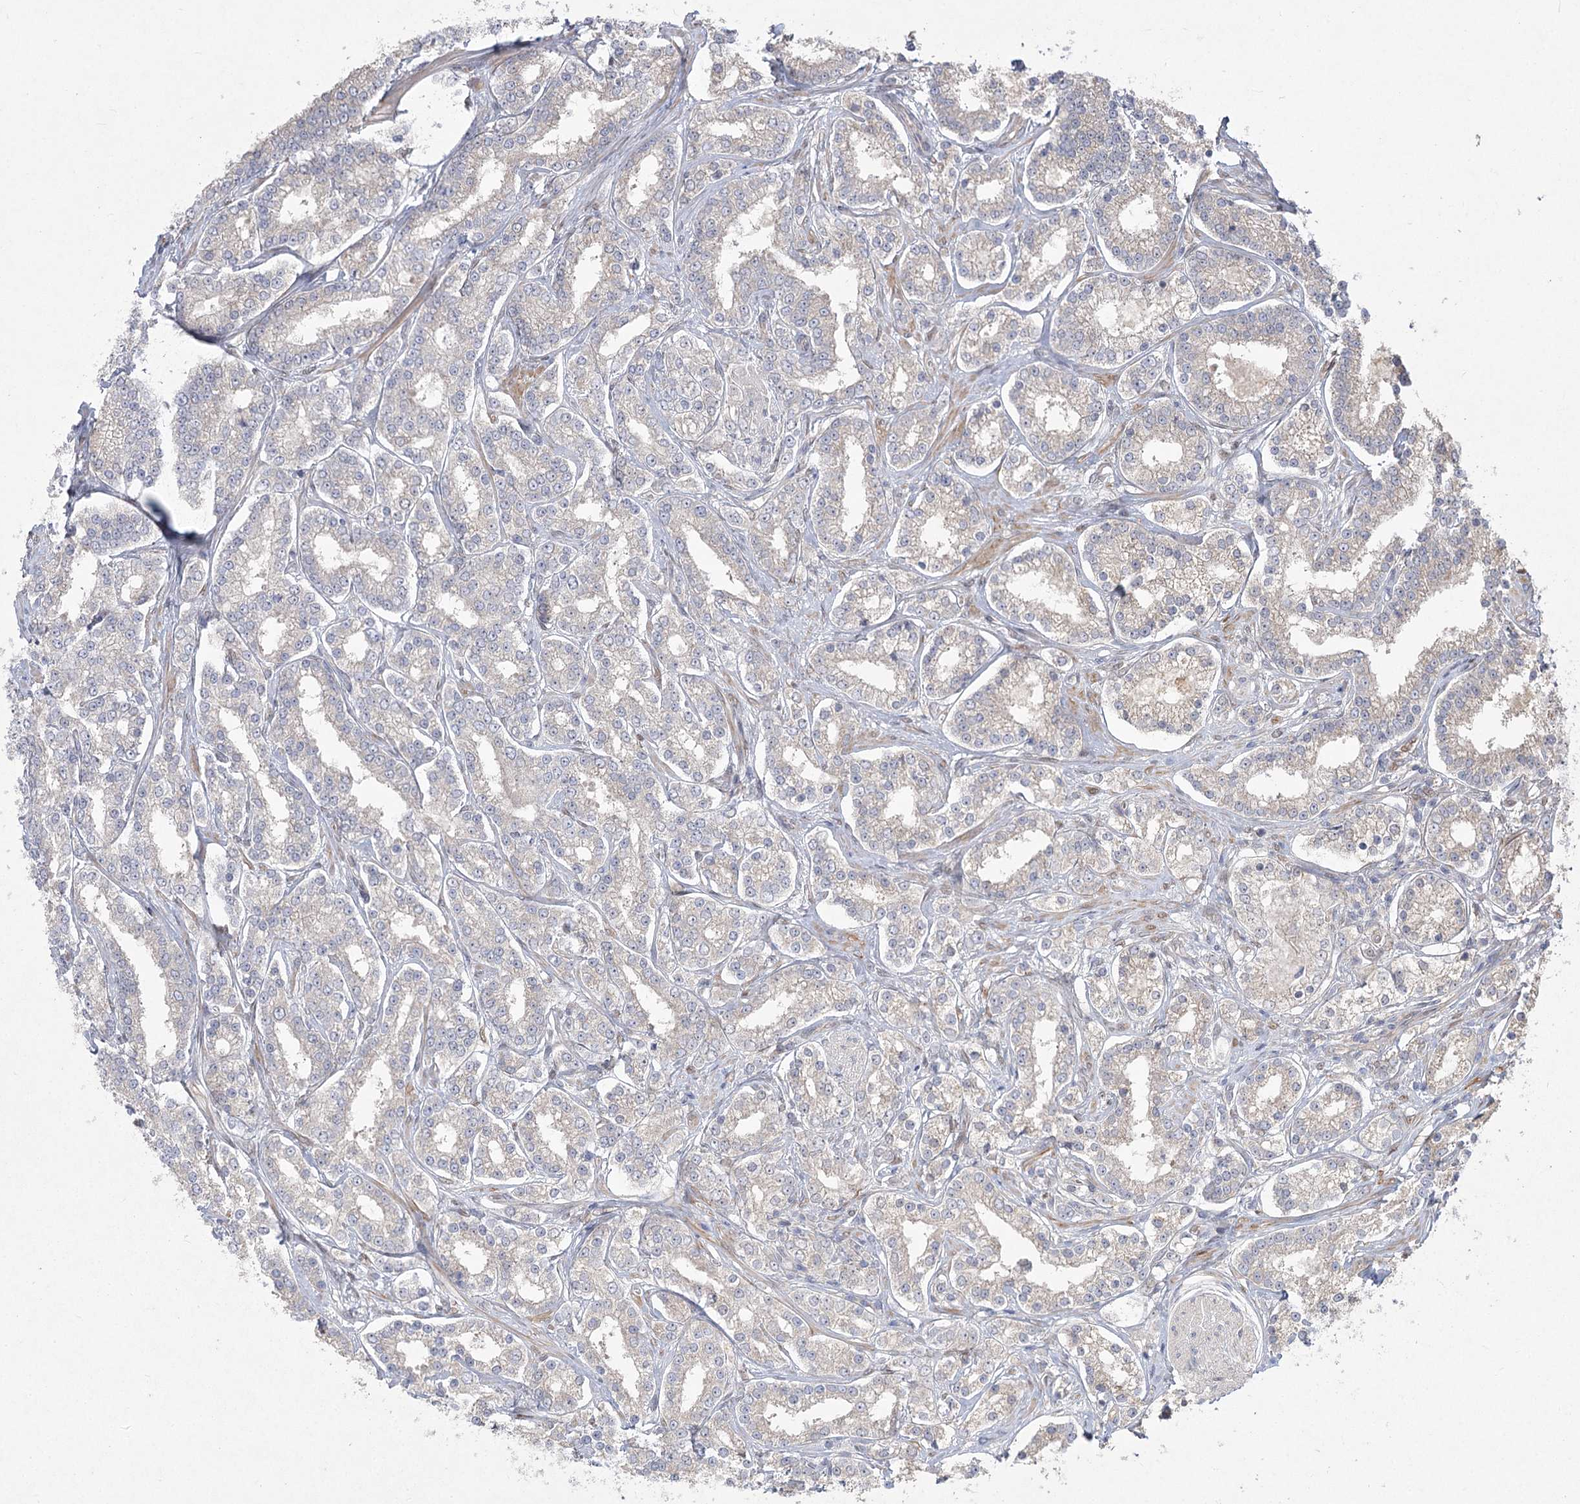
{"staining": {"intensity": "negative", "quantity": "none", "location": "none"}, "tissue": "prostate cancer", "cell_type": "Tumor cells", "image_type": "cancer", "snomed": [{"axis": "morphology", "description": "Normal tissue, NOS"}, {"axis": "morphology", "description": "Adenocarcinoma, High grade"}, {"axis": "topography", "description": "Prostate"}], "caption": "Immunohistochemistry image of neoplastic tissue: human prostate high-grade adenocarcinoma stained with DAB (3,3'-diaminobenzidine) reveals no significant protein staining in tumor cells. (Immunohistochemistry, brightfield microscopy, high magnification).", "gene": "CAMTA1", "patient": {"sex": "male", "age": 83}}